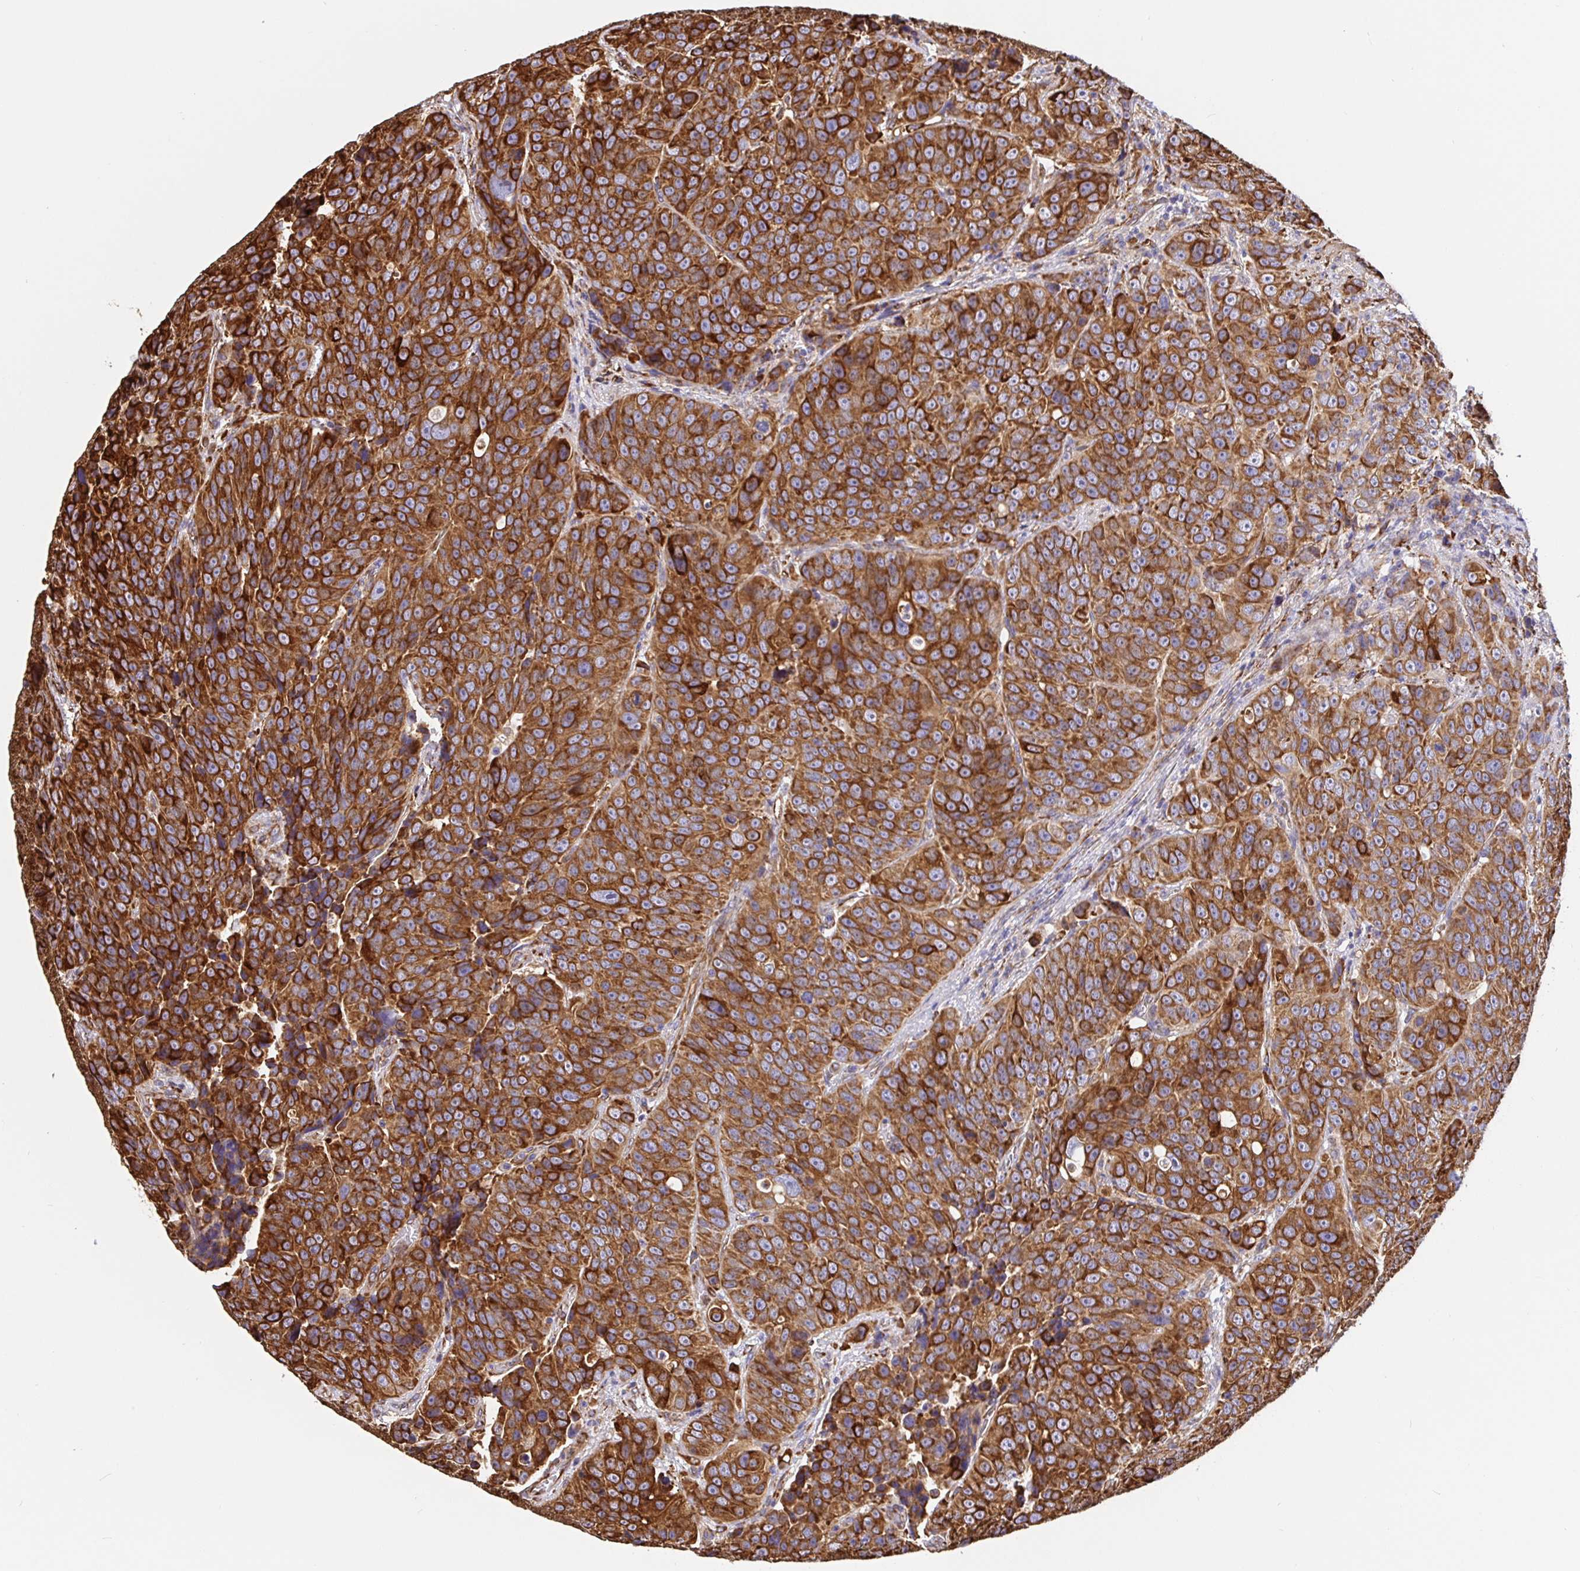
{"staining": {"intensity": "strong", "quantity": ">75%", "location": "cytoplasmic/membranous"}, "tissue": "urothelial cancer", "cell_type": "Tumor cells", "image_type": "cancer", "snomed": [{"axis": "morphology", "description": "Urothelial carcinoma, NOS"}, {"axis": "topography", "description": "Urinary bladder"}], "caption": "Immunohistochemistry (IHC) of human transitional cell carcinoma reveals high levels of strong cytoplasmic/membranous staining in about >75% of tumor cells.", "gene": "MAOA", "patient": {"sex": "male", "age": 52}}